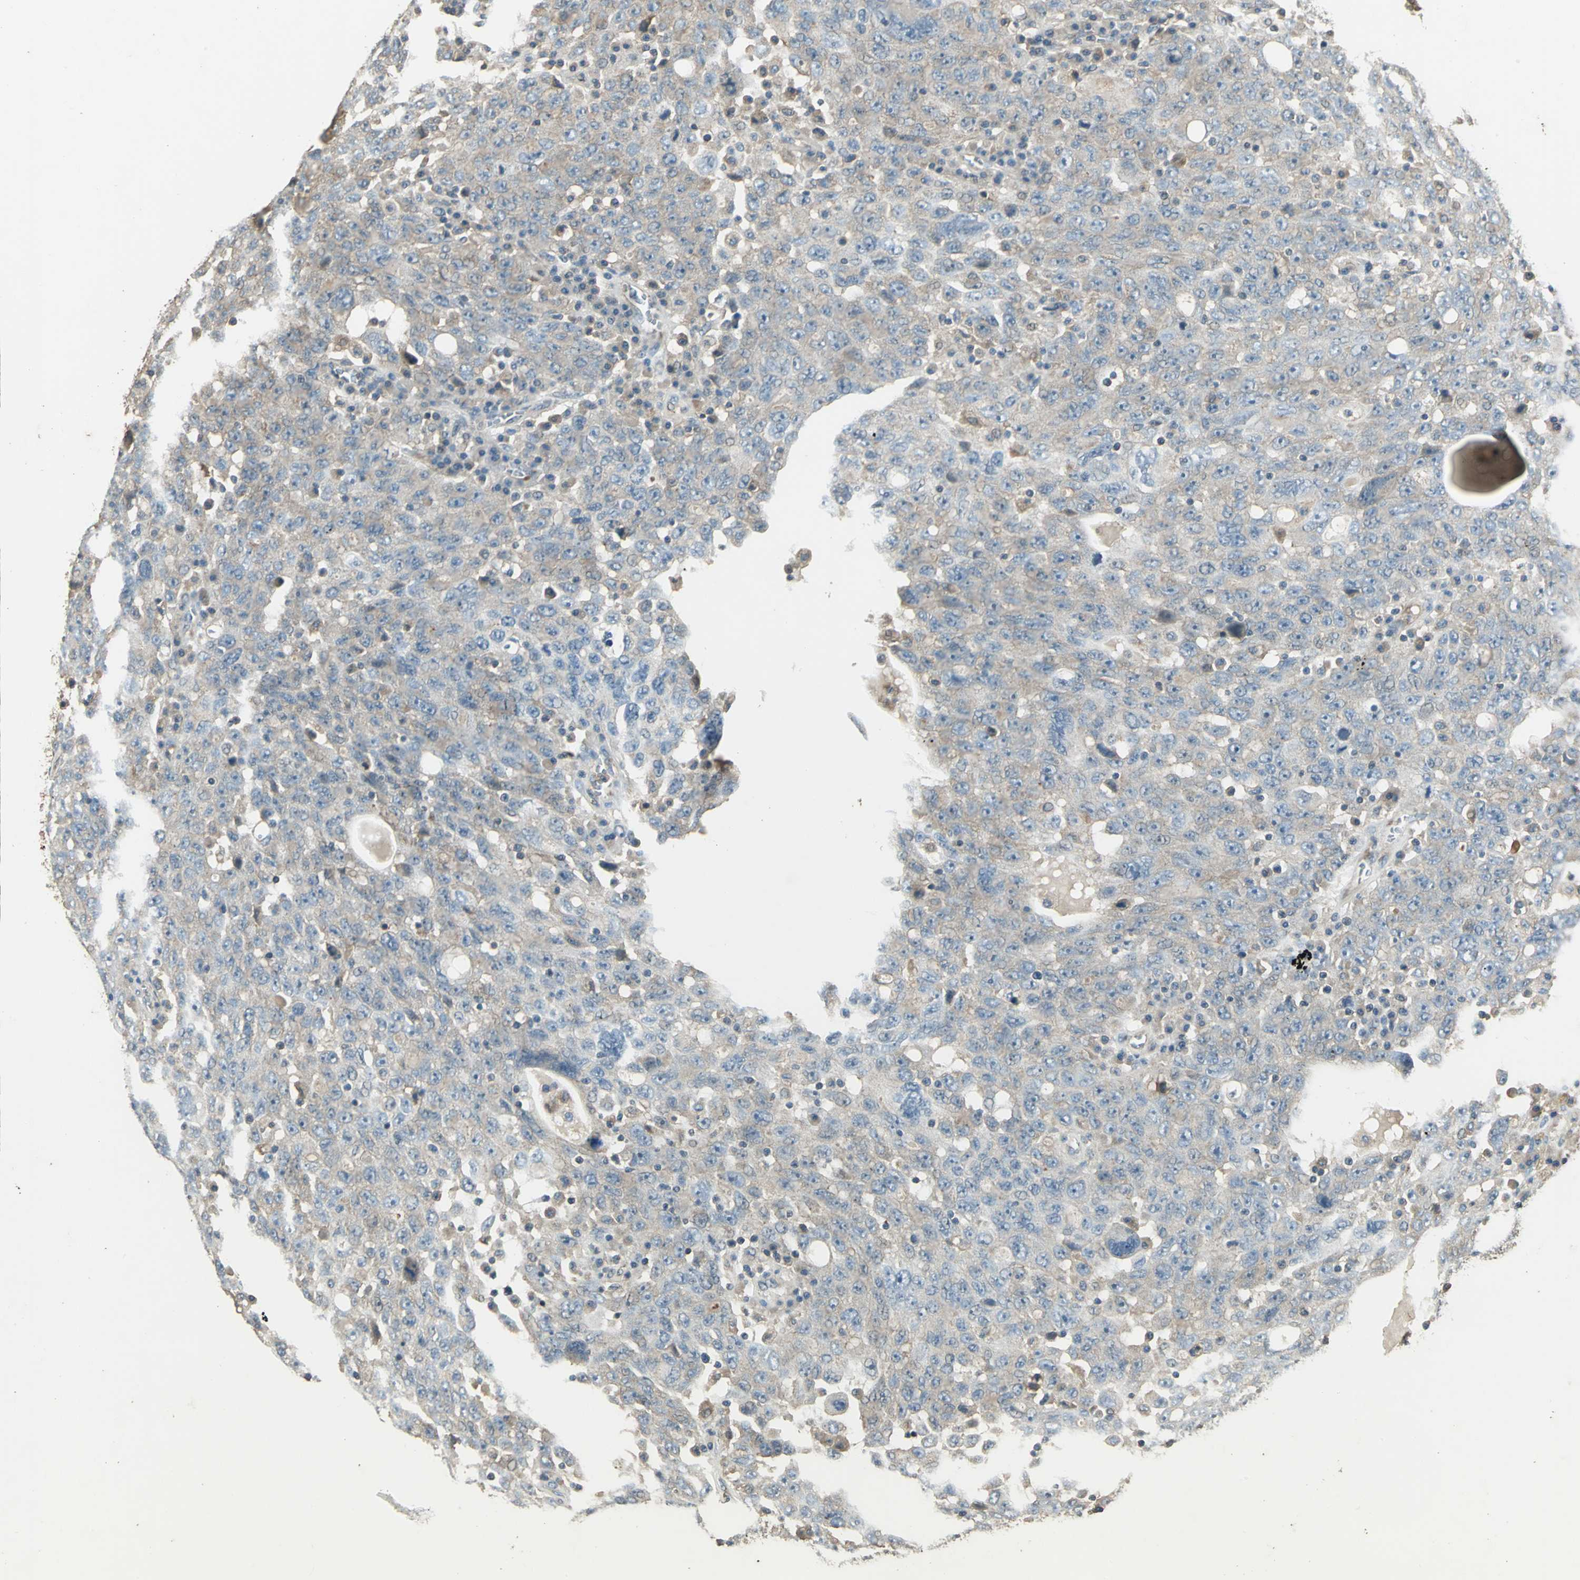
{"staining": {"intensity": "weak", "quantity": "25%-75%", "location": "cytoplasmic/membranous"}, "tissue": "ovarian cancer", "cell_type": "Tumor cells", "image_type": "cancer", "snomed": [{"axis": "morphology", "description": "Carcinoma, endometroid"}, {"axis": "topography", "description": "Ovary"}], "caption": "This is an image of IHC staining of ovarian cancer, which shows weak expression in the cytoplasmic/membranous of tumor cells.", "gene": "RAPGEF1", "patient": {"sex": "female", "age": 62}}